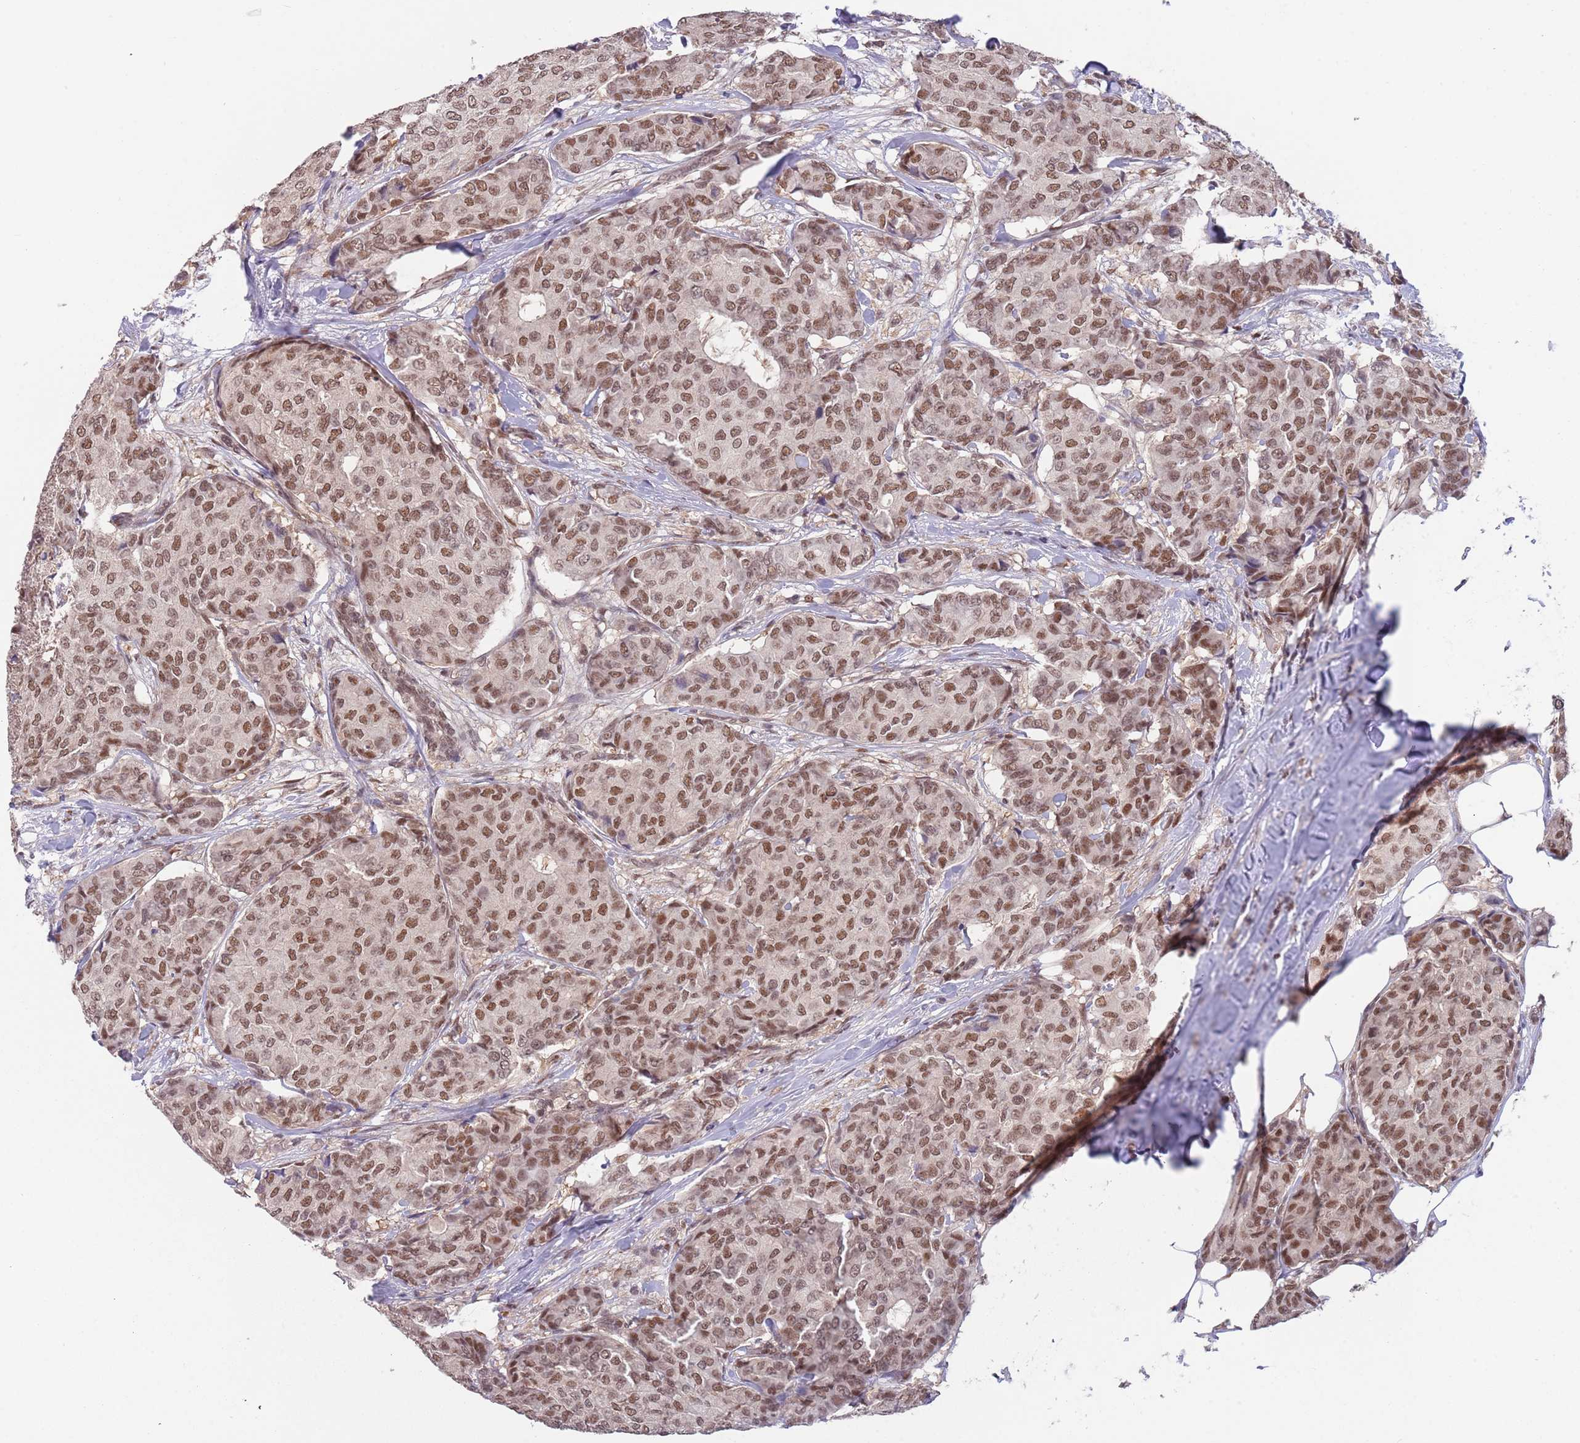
{"staining": {"intensity": "moderate", "quantity": ">75%", "location": "nuclear"}, "tissue": "breast cancer", "cell_type": "Tumor cells", "image_type": "cancer", "snomed": [{"axis": "morphology", "description": "Duct carcinoma"}, {"axis": "topography", "description": "Breast"}], "caption": "The histopathology image reveals staining of breast cancer, revealing moderate nuclear protein expression (brown color) within tumor cells.", "gene": "ZBTB7A", "patient": {"sex": "female", "age": 75}}